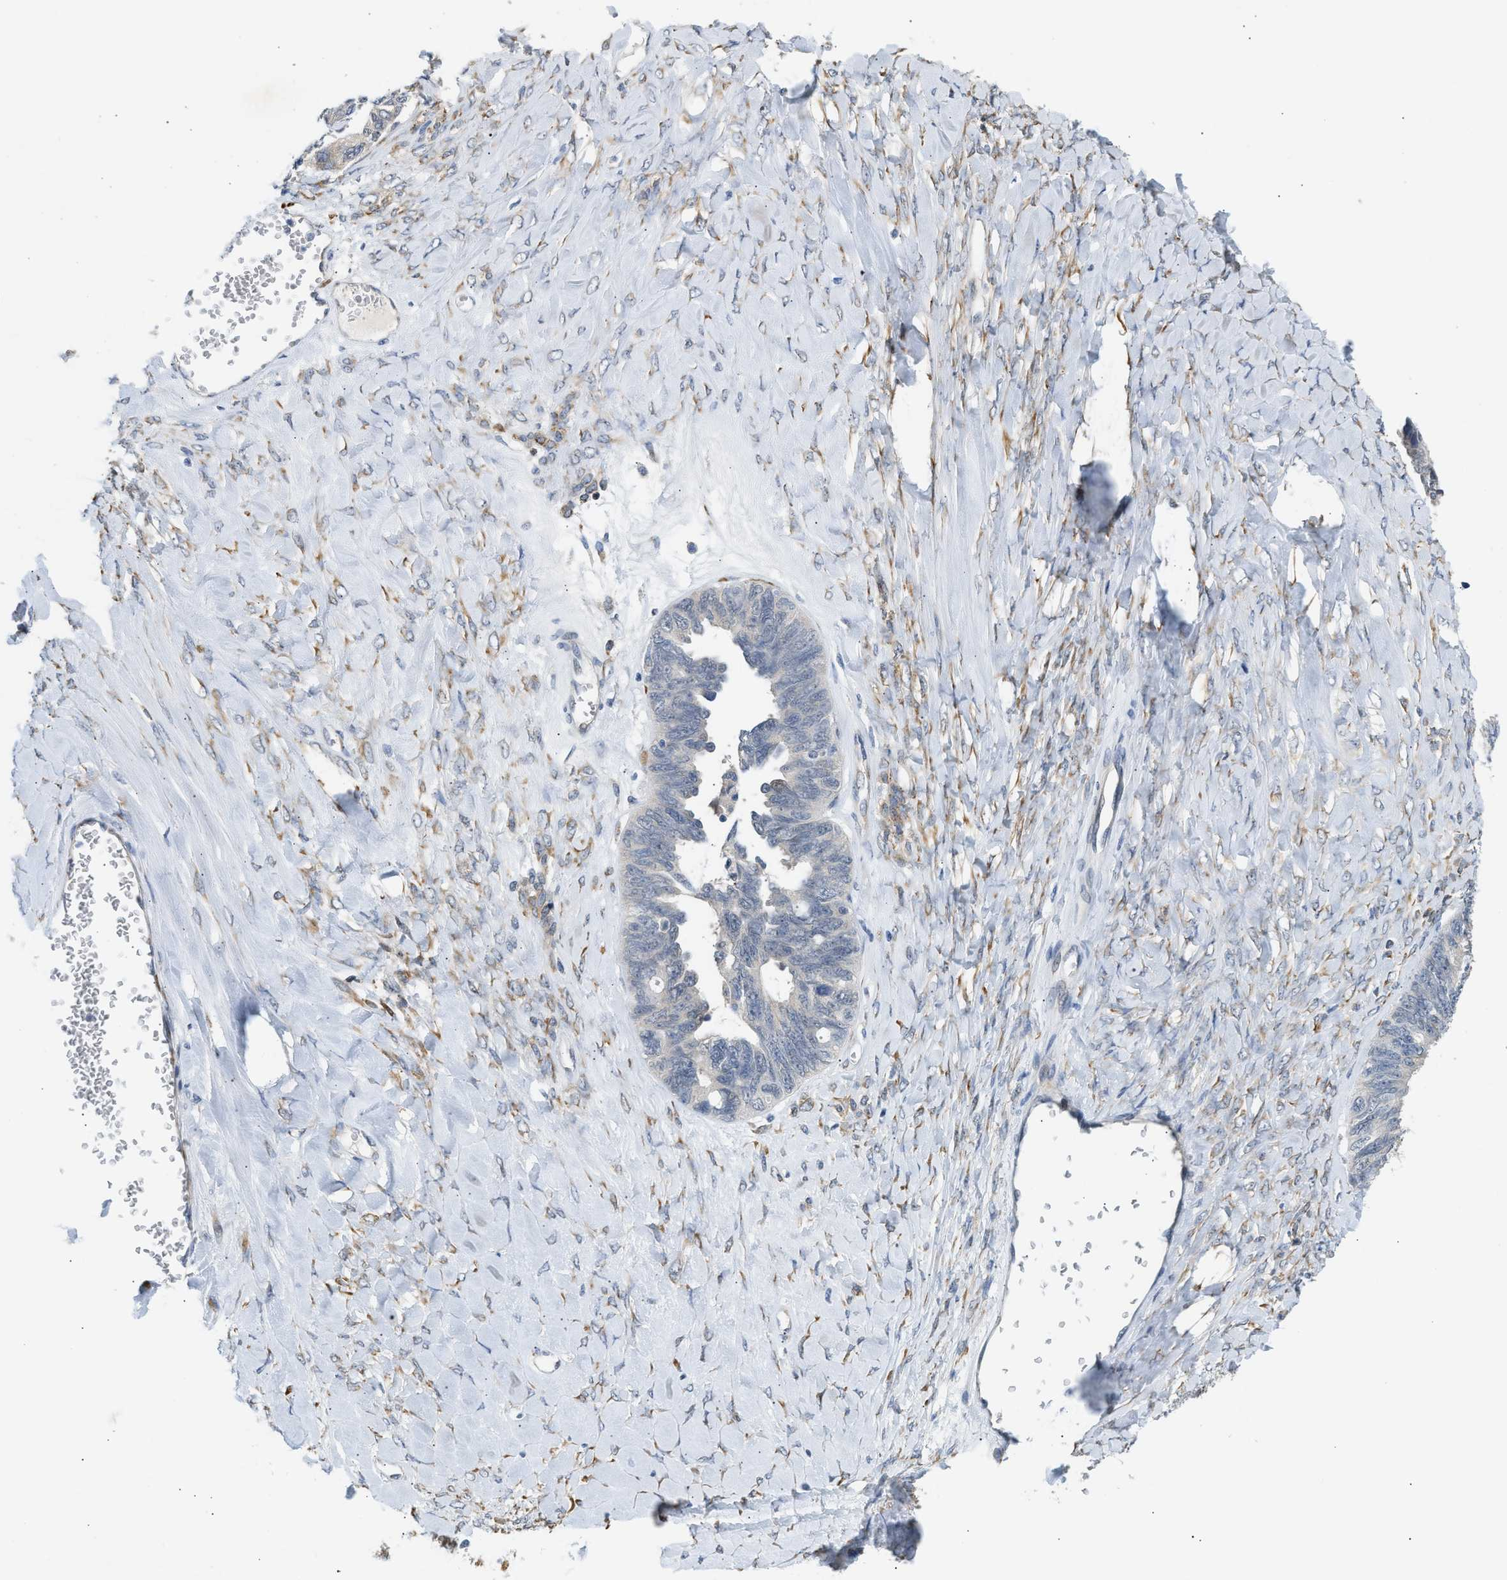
{"staining": {"intensity": "negative", "quantity": "none", "location": "none"}, "tissue": "ovarian cancer", "cell_type": "Tumor cells", "image_type": "cancer", "snomed": [{"axis": "morphology", "description": "Cystadenocarcinoma, serous, NOS"}, {"axis": "topography", "description": "Ovary"}], "caption": "Immunohistochemistry image of serous cystadenocarcinoma (ovarian) stained for a protein (brown), which reveals no expression in tumor cells. Nuclei are stained in blue.", "gene": "KCNC2", "patient": {"sex": "female", "age": 79}}